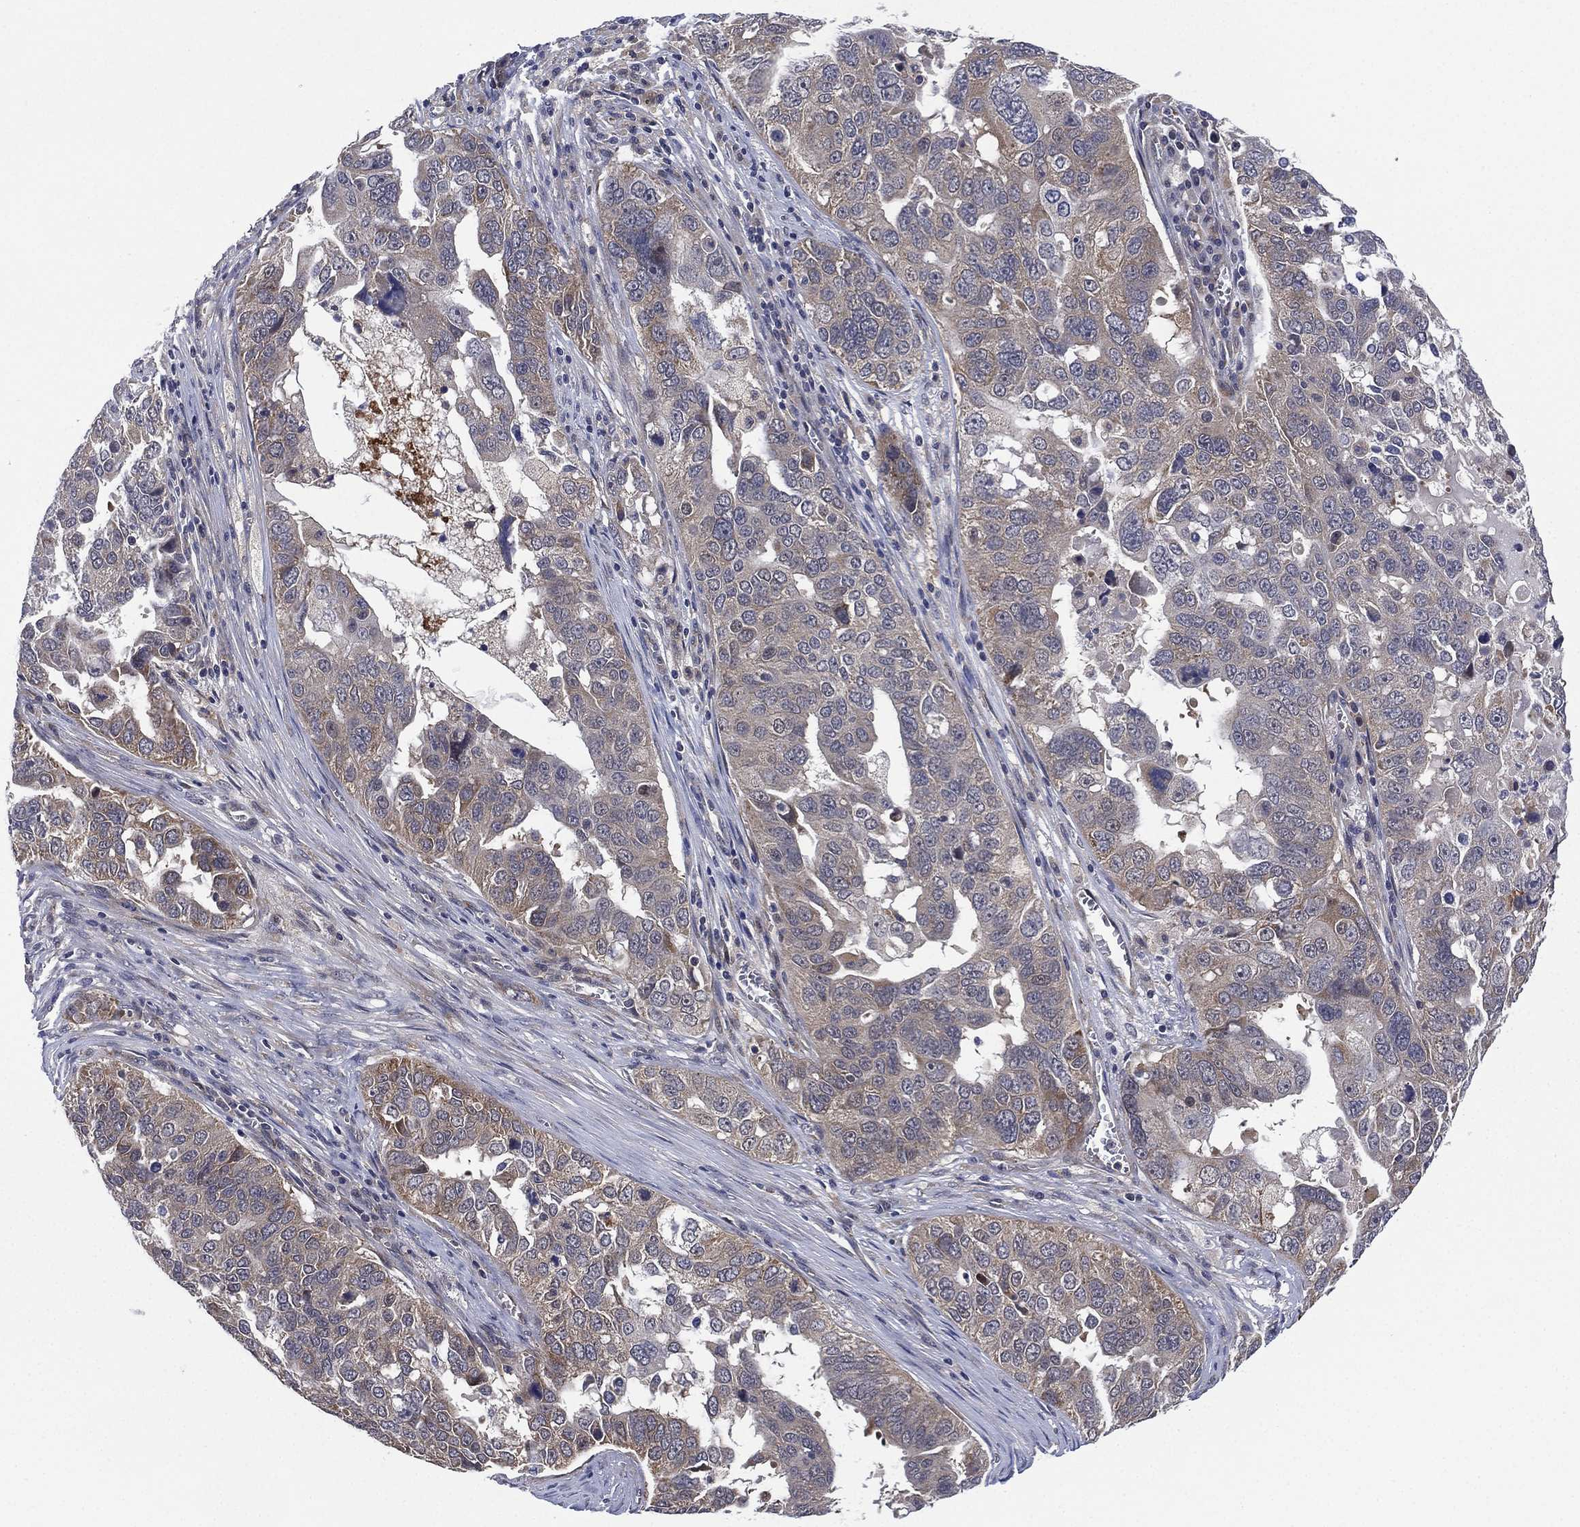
{"staining": {"intensity": "negative", "quantity": "none", "location": "none"}, "tissue": "ovarian cancer", "cell_type": "Tumor cells", "image_type": "cancer", "snomed": [{"axis": "morphology", "description": "Carcinoma, endometroid"}, {"axis": "topography", "description": "Soft tissue"}, {"axis": "topography", "description": "Ovary"}], "caption": "The immunohistochemistry photomicrograph has no significant expression in tumor cells of ovarian cancer (endometroid carcinoma) tissue.", "gene": "SELENOO", "patient": {"sex": "female", "age": 52}}